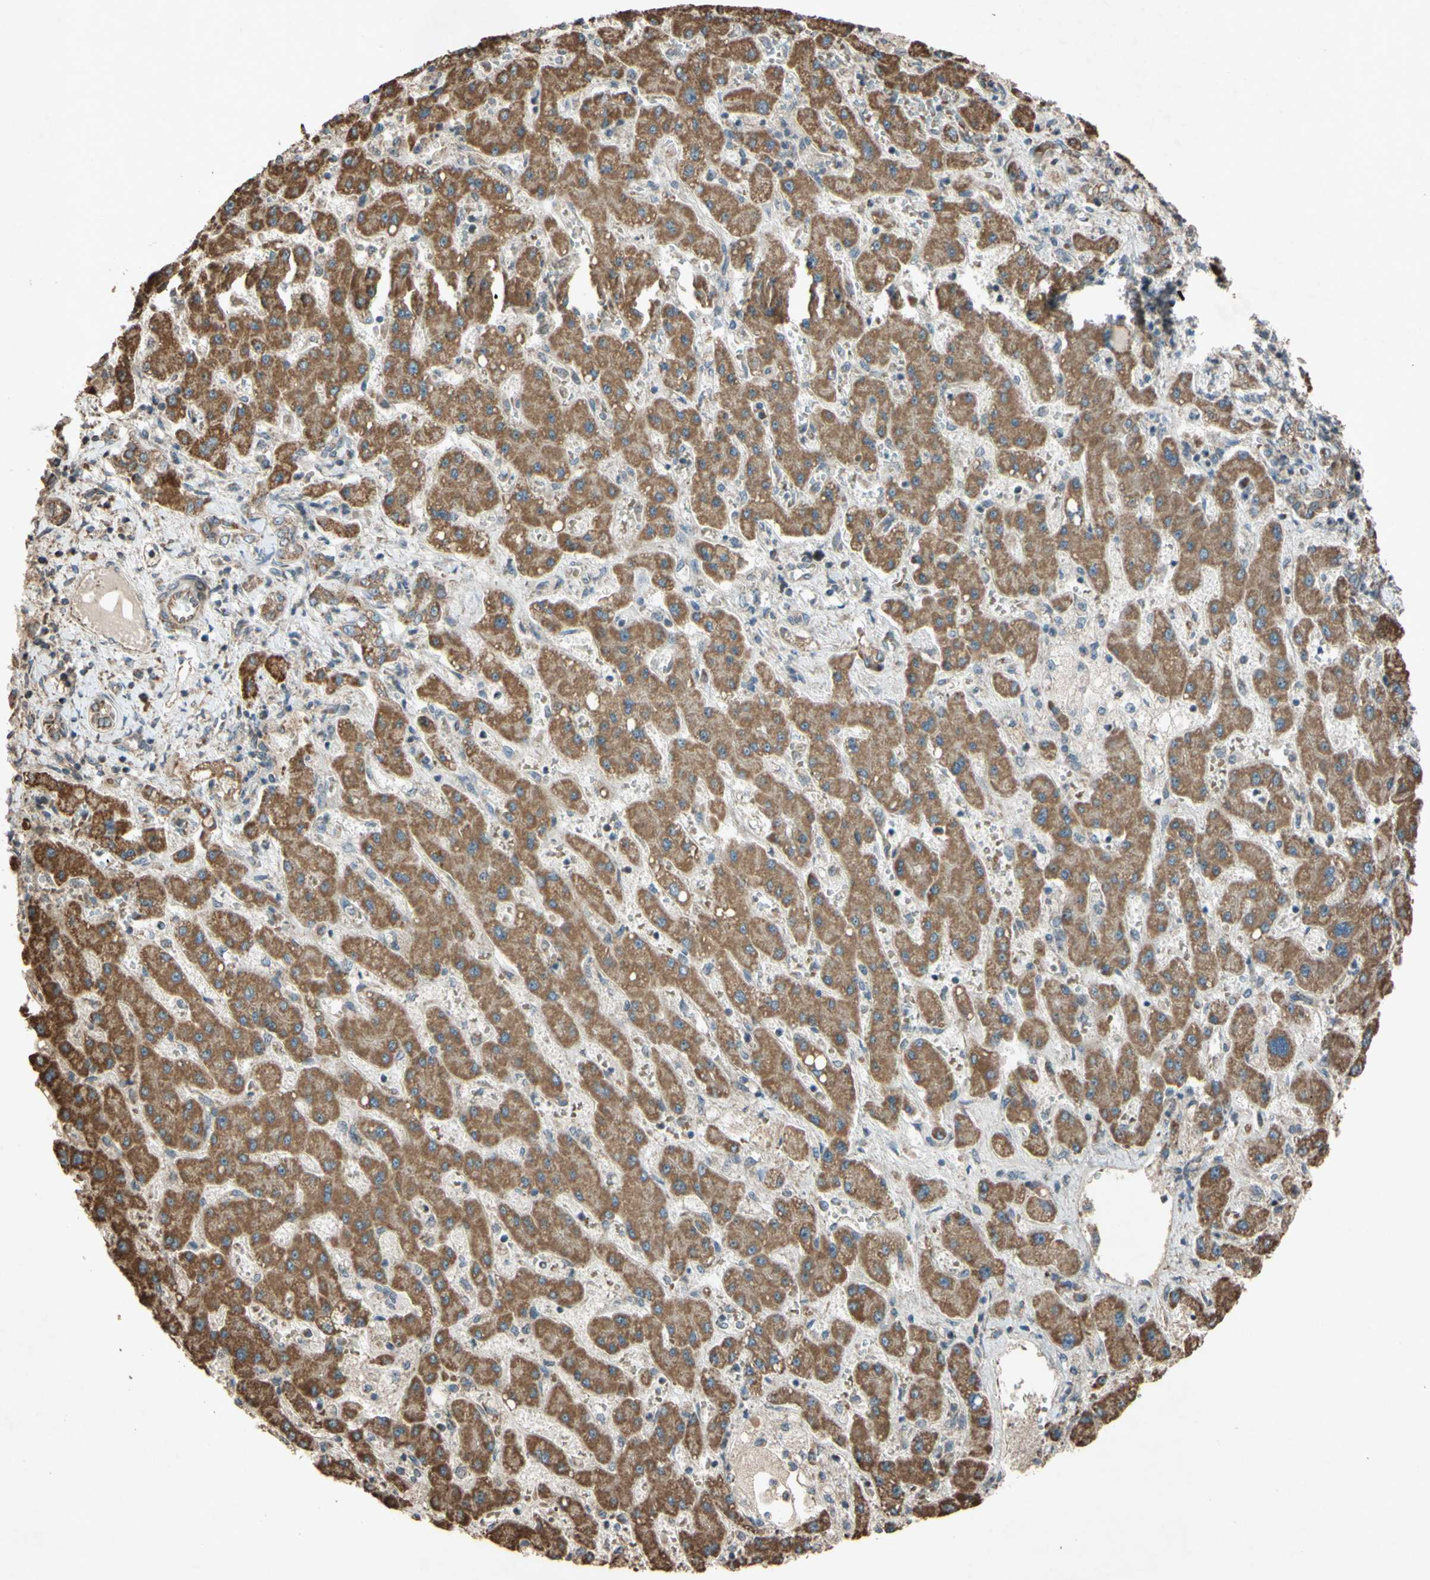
{"staining": {"intensity": "moderate", "quantity": ">75%", "location": "cytoplasmic/membranous"}, "tissue": "liver cancer", "cell_type": "Tumor cells", "image_type": "cancer", "snomed": [{"axis": "morphology", "description": "Cholangiocarcinoma"}, {"axis": "topography", "description": "Liver"}], "caption": "Moderate cytoplasmic/membranous positivity is seen in approximately >75% of tumor cells in liver cancer (cholangiocarcinoma). (Stains: DAB (3,3'-diaminobenzidine) in brown, nuclei in blue, Microscopy: brightfield microscopy at high magnification).", "gene": "ACOT8", "patient": {"sex": "male", "age": 50}}